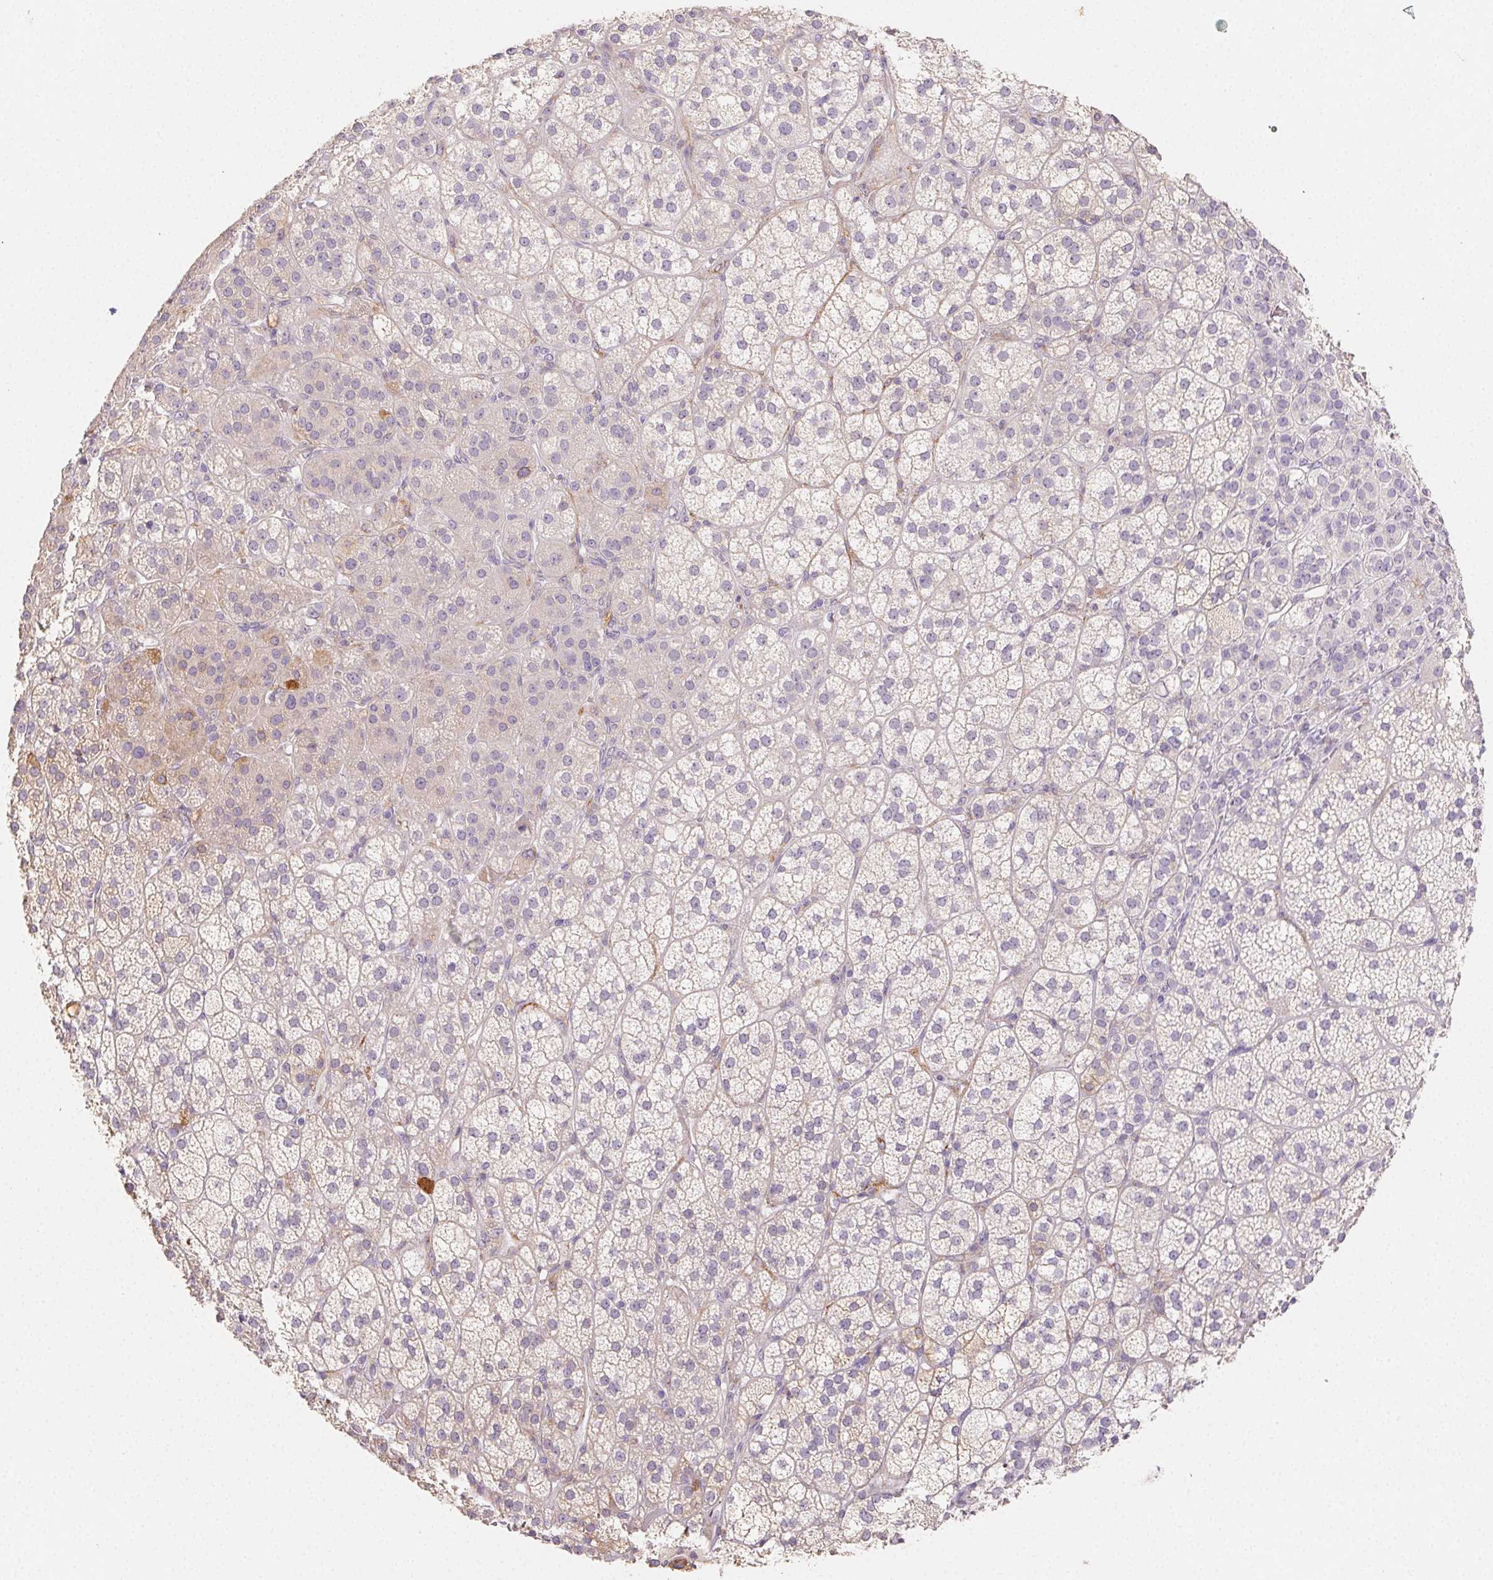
{"staining": {"intensity": "weak", "quantity": "<25%", "location": "cytoplasmic/membranous"}, "tissue": "adrenal gland", "cell_type": "Glandular cells", "image_type": "normal", "snomed": [{"axis": "morphology", "description": "Normal tissue, NOS"}, {"axis": "topography", "description": "Adrenal gland"}], "caption": "Immunohistochemical staining of unremarkable human adrenal gland shows no significant positivity in glandular cells.", "gene": "ACVR1B", "patient": {"sex": "female", "age": 60}}